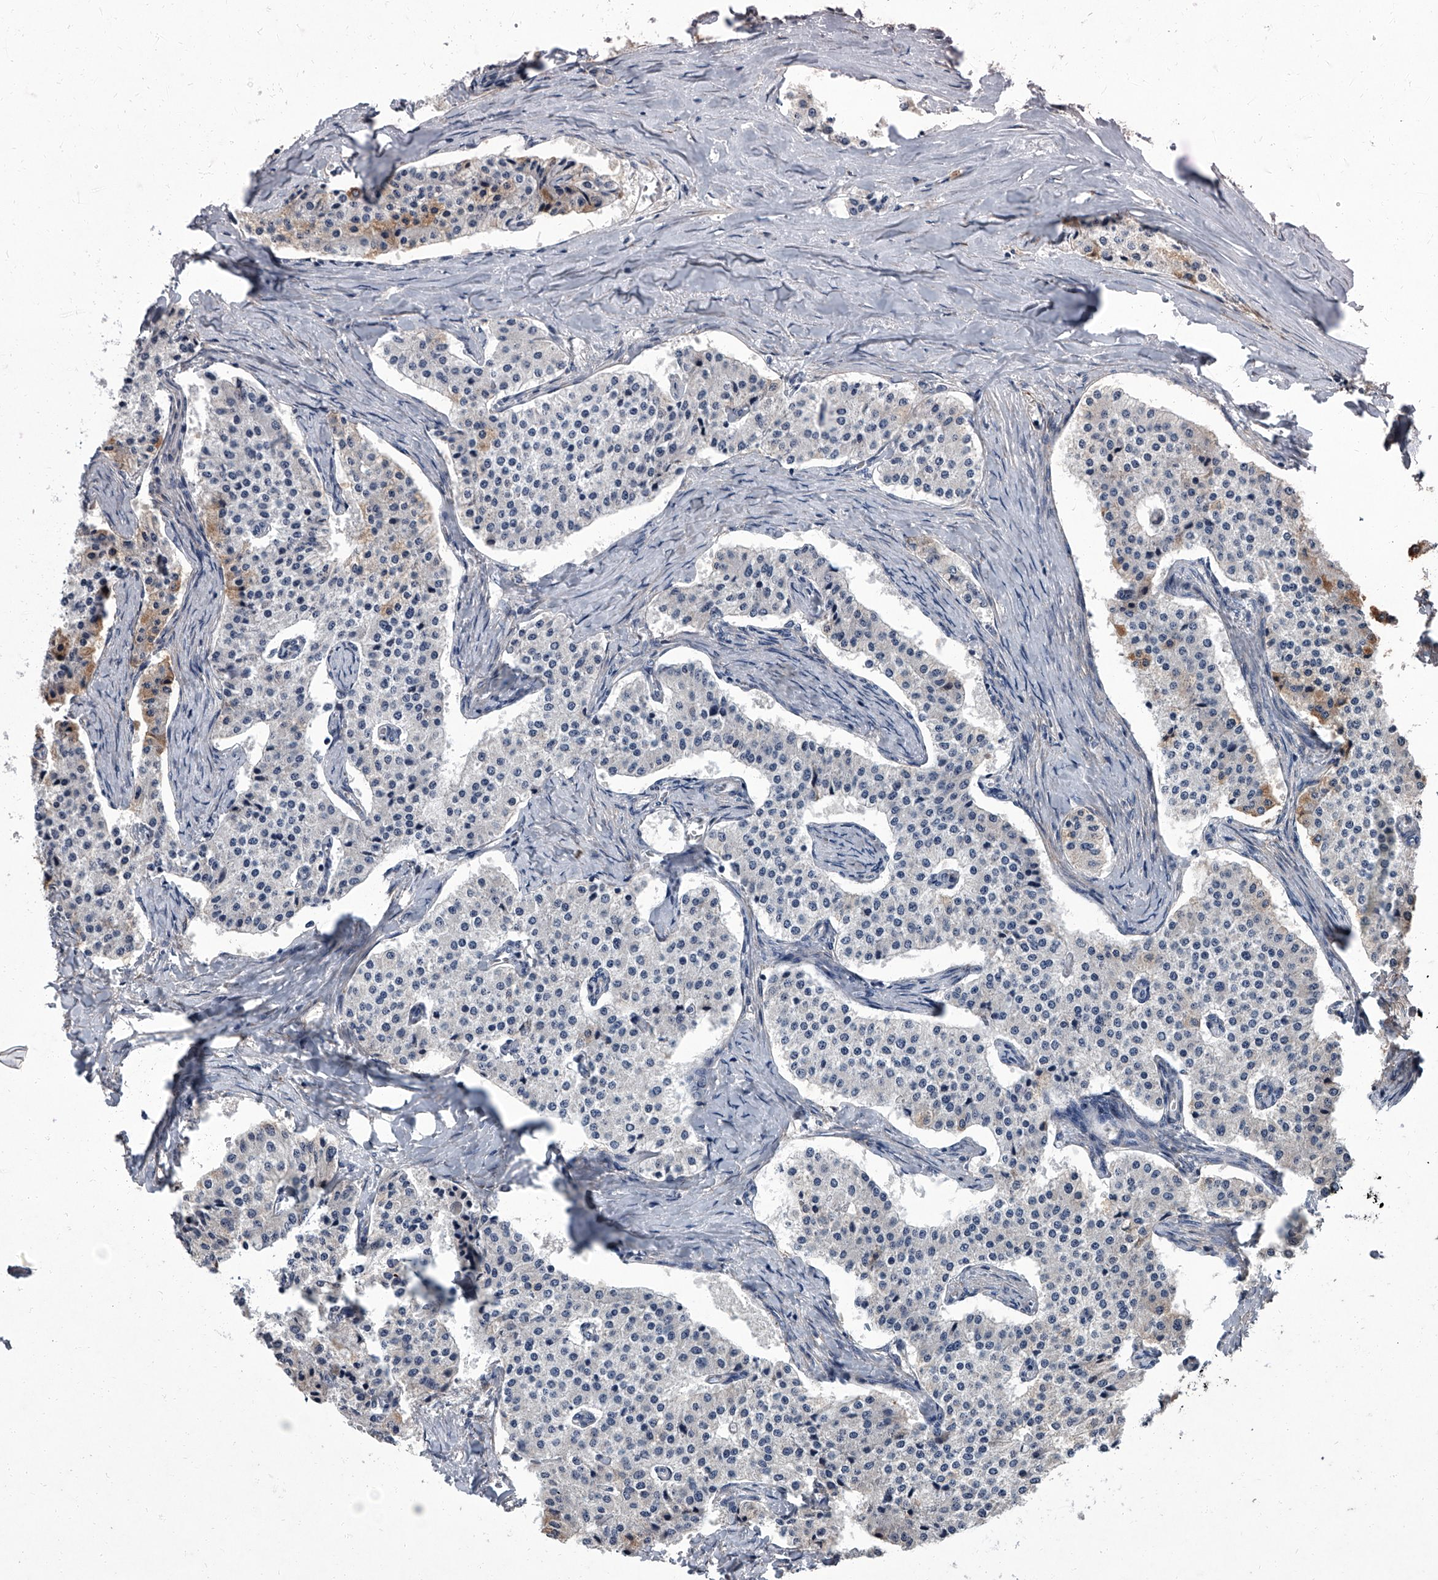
{"staining": {"intensity": "negative", "quantity": "none", "location": "none"}, "tissue": "carcinoid", "cell_type": "Tumor cells", "image_type": "cancer", "snomed": [{"axis": "morphology", "description": "Carcinoid, malignant, NOS"}, {"axis": "topography", "description": "Colon"}], "caption": "Tumor cells are negative for brown protein staining in carcinoid.", "gene": "SIRT4", "patient": {"sex": "female", "age": 52}}